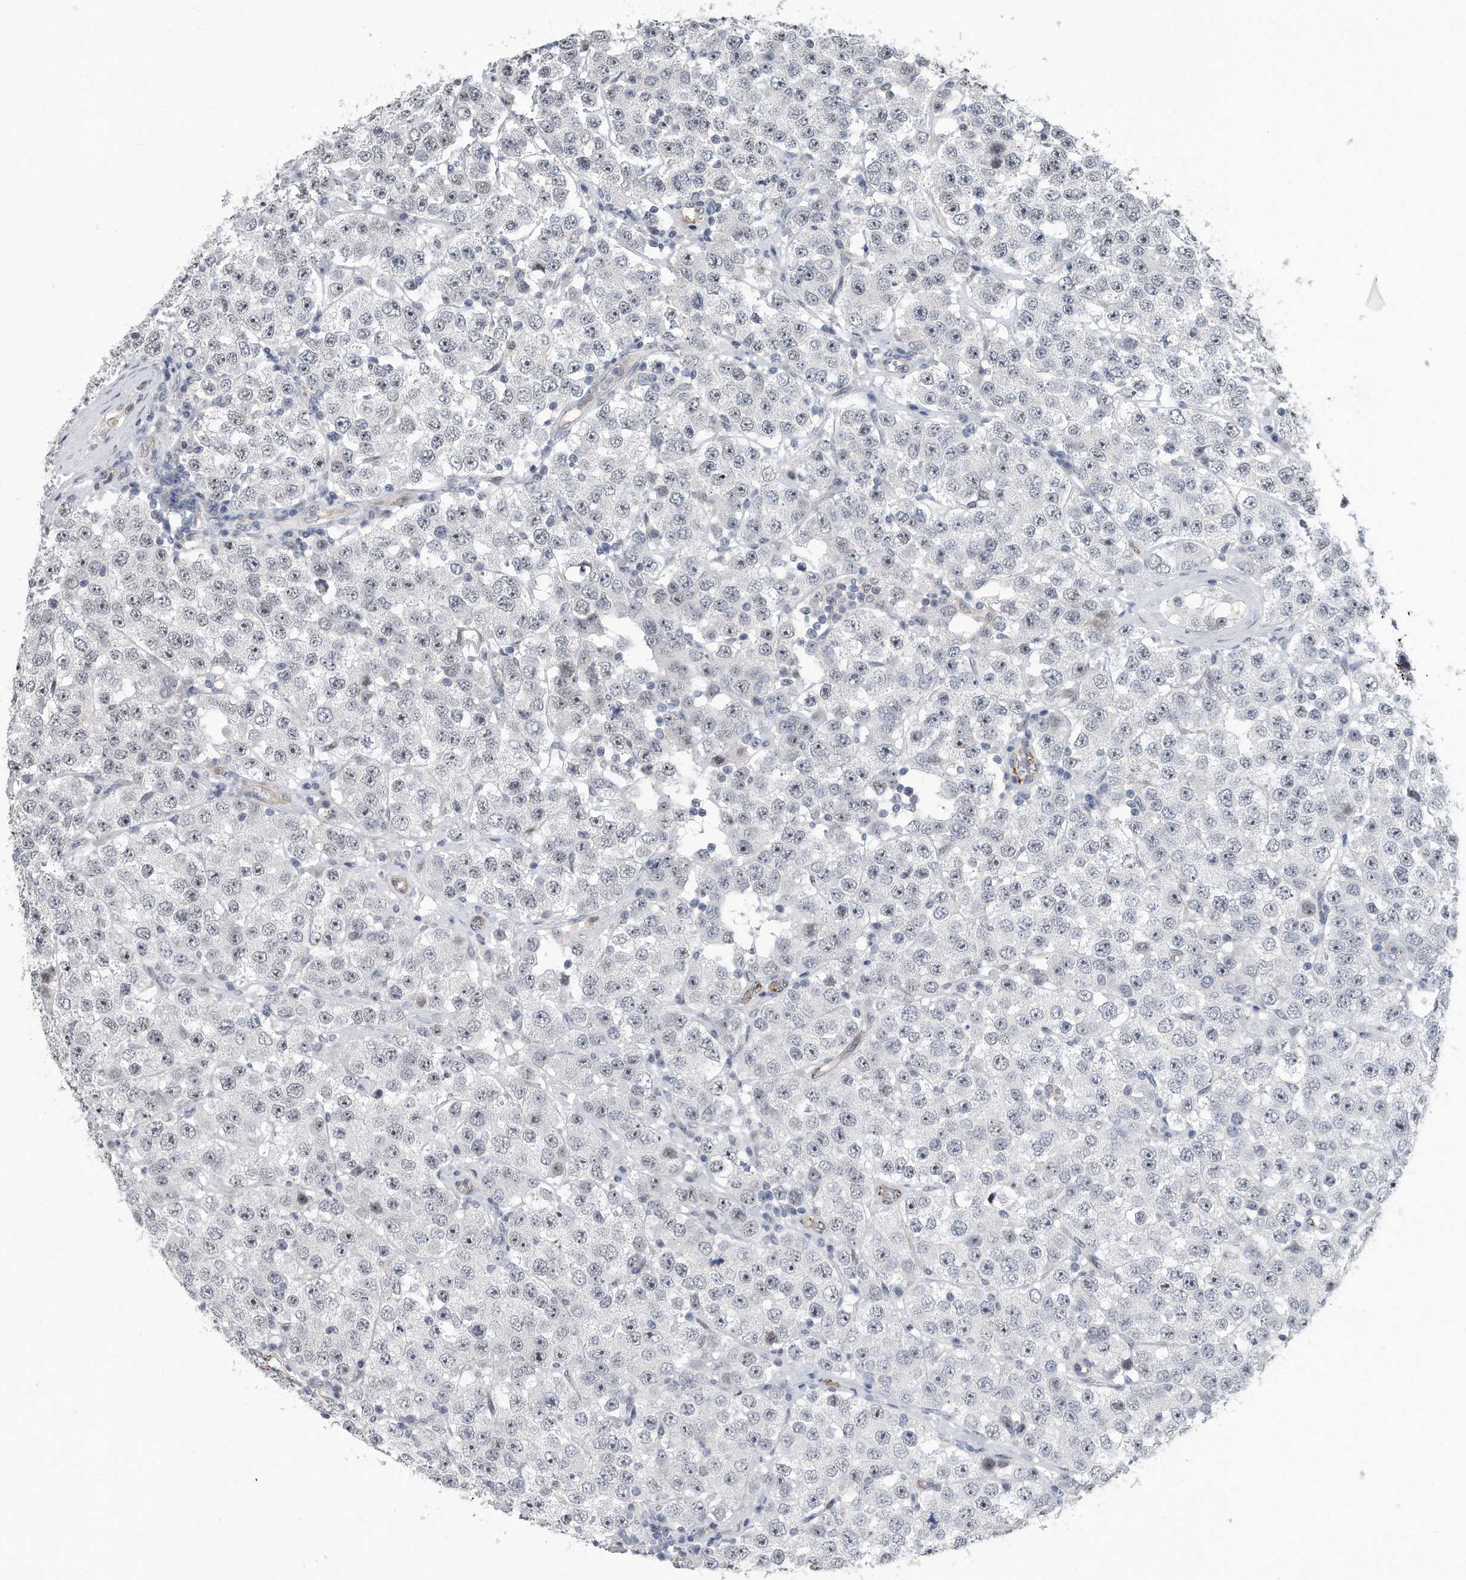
{"staining": {"intensity": "weak", "quantity": "<25%", "location": "nuclear"}, "tissue": "testis cancer", "cell_type": "Tumor cells", "image_type": "cancer", "snomed": [{"axis": "morphology", "description": "Seminoma, NOS"}, {"axis": "topography", "description": "Testis"}], "caption": "Tumor cells show no significant protein expression in testis cancer (seminoma). (Immunohistochemistry (ihc), brightfield microscopy, high magnification).", "gene": "PGBD2", "patient": {"sex": "male", "age": 28}}